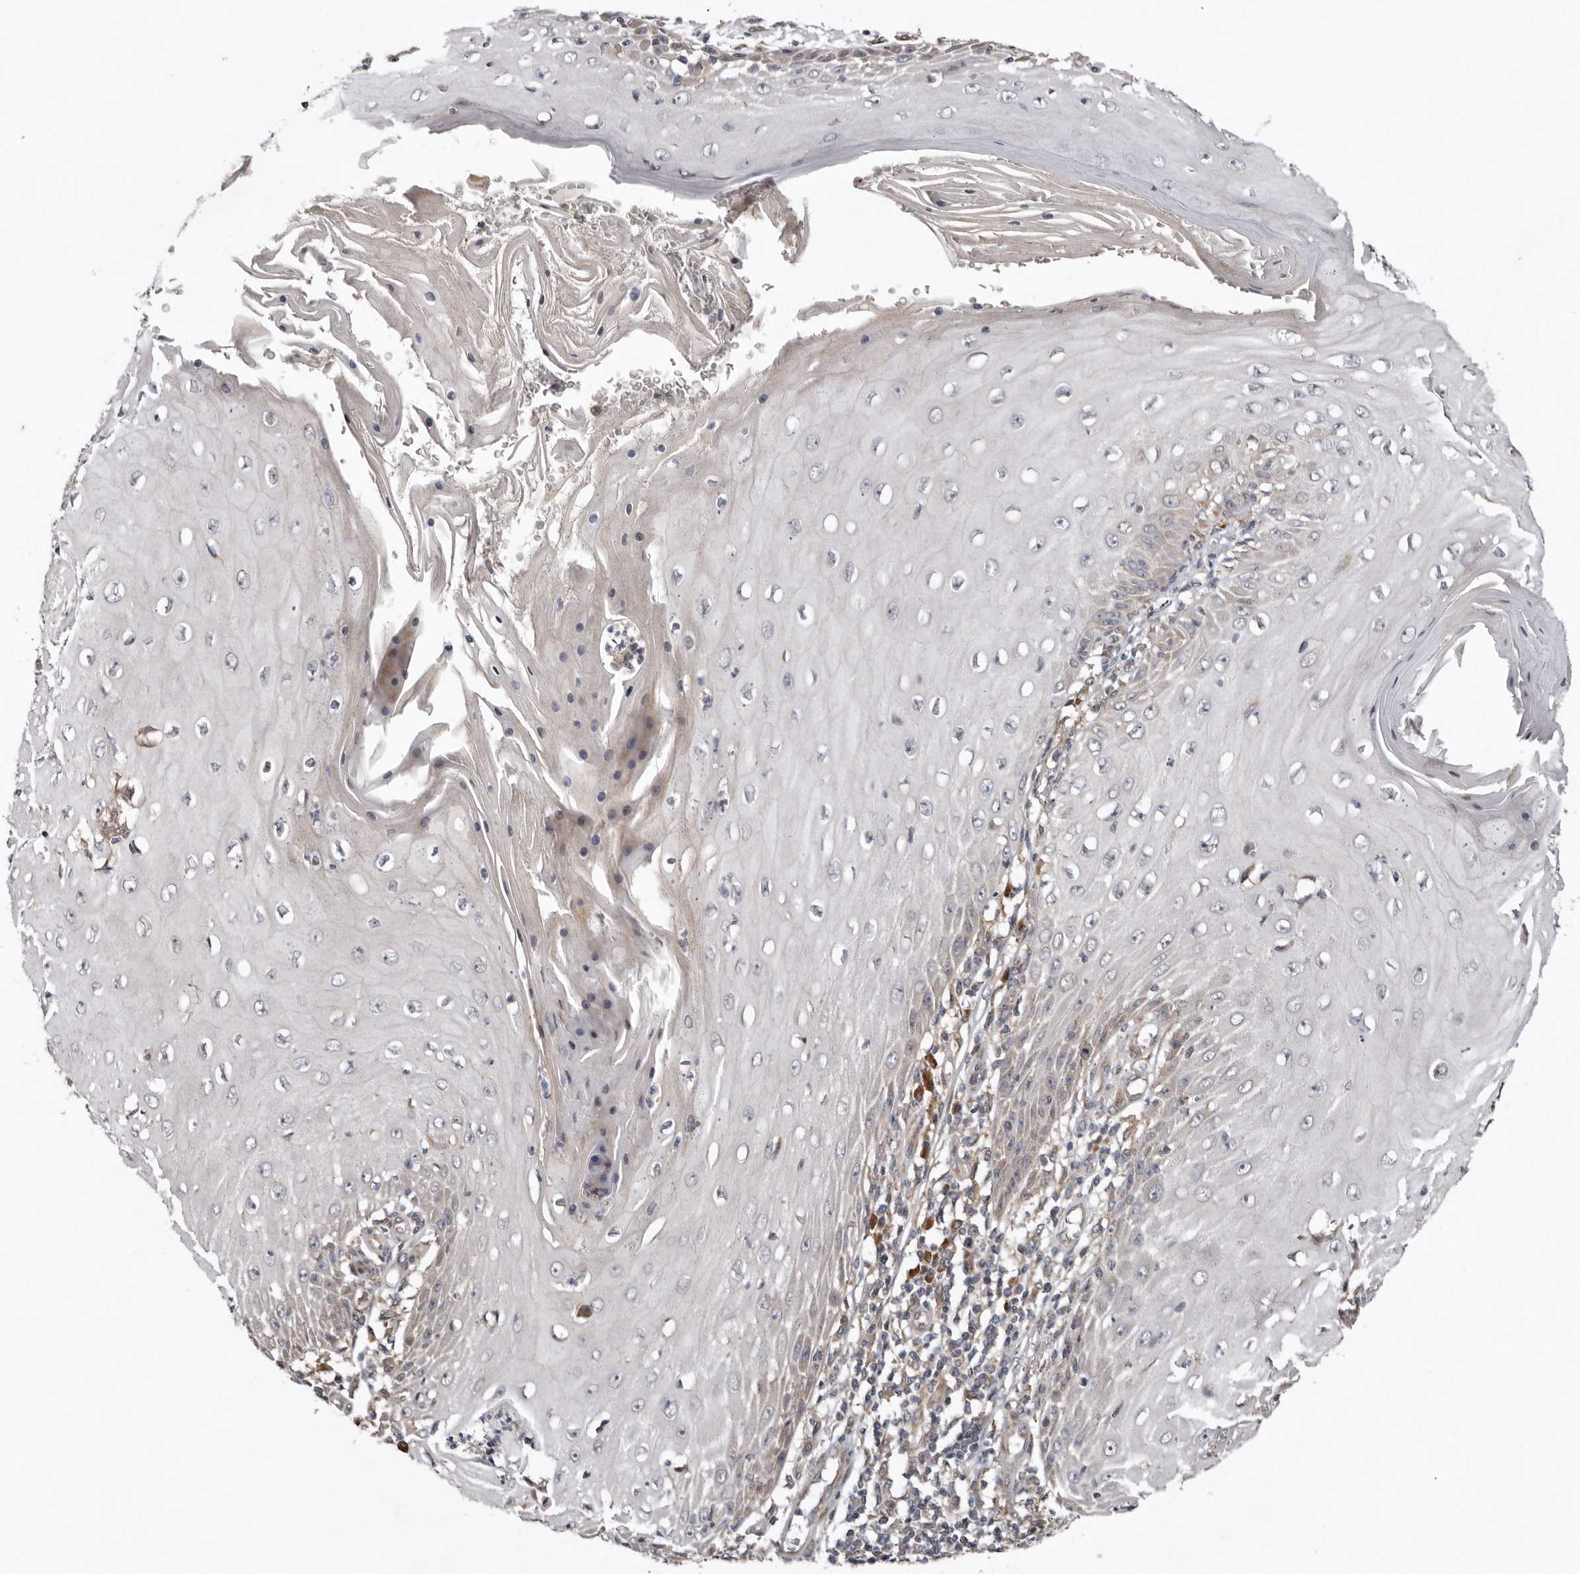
{"staining": {"intensity": "negative", "quantity": "none", "location": "none"}, "tissue": "skin cancer", "cell_type": "Tumor cells", "image_type": "cancer", "snomed": [{"axis": "morphology", "description": "Squamous cell carcinoma, NOS"}, {"axis": "topography", "description": "Skin"}], "caption": "The photomicrograph displays no staining of tumor cells in squamous cell carcinoma (skin). (Immunohistochemistry (ihc), brightfield microscopy, high magnification).", "gene": "CHML", "patient": {"sex": "female", "age": 73}}